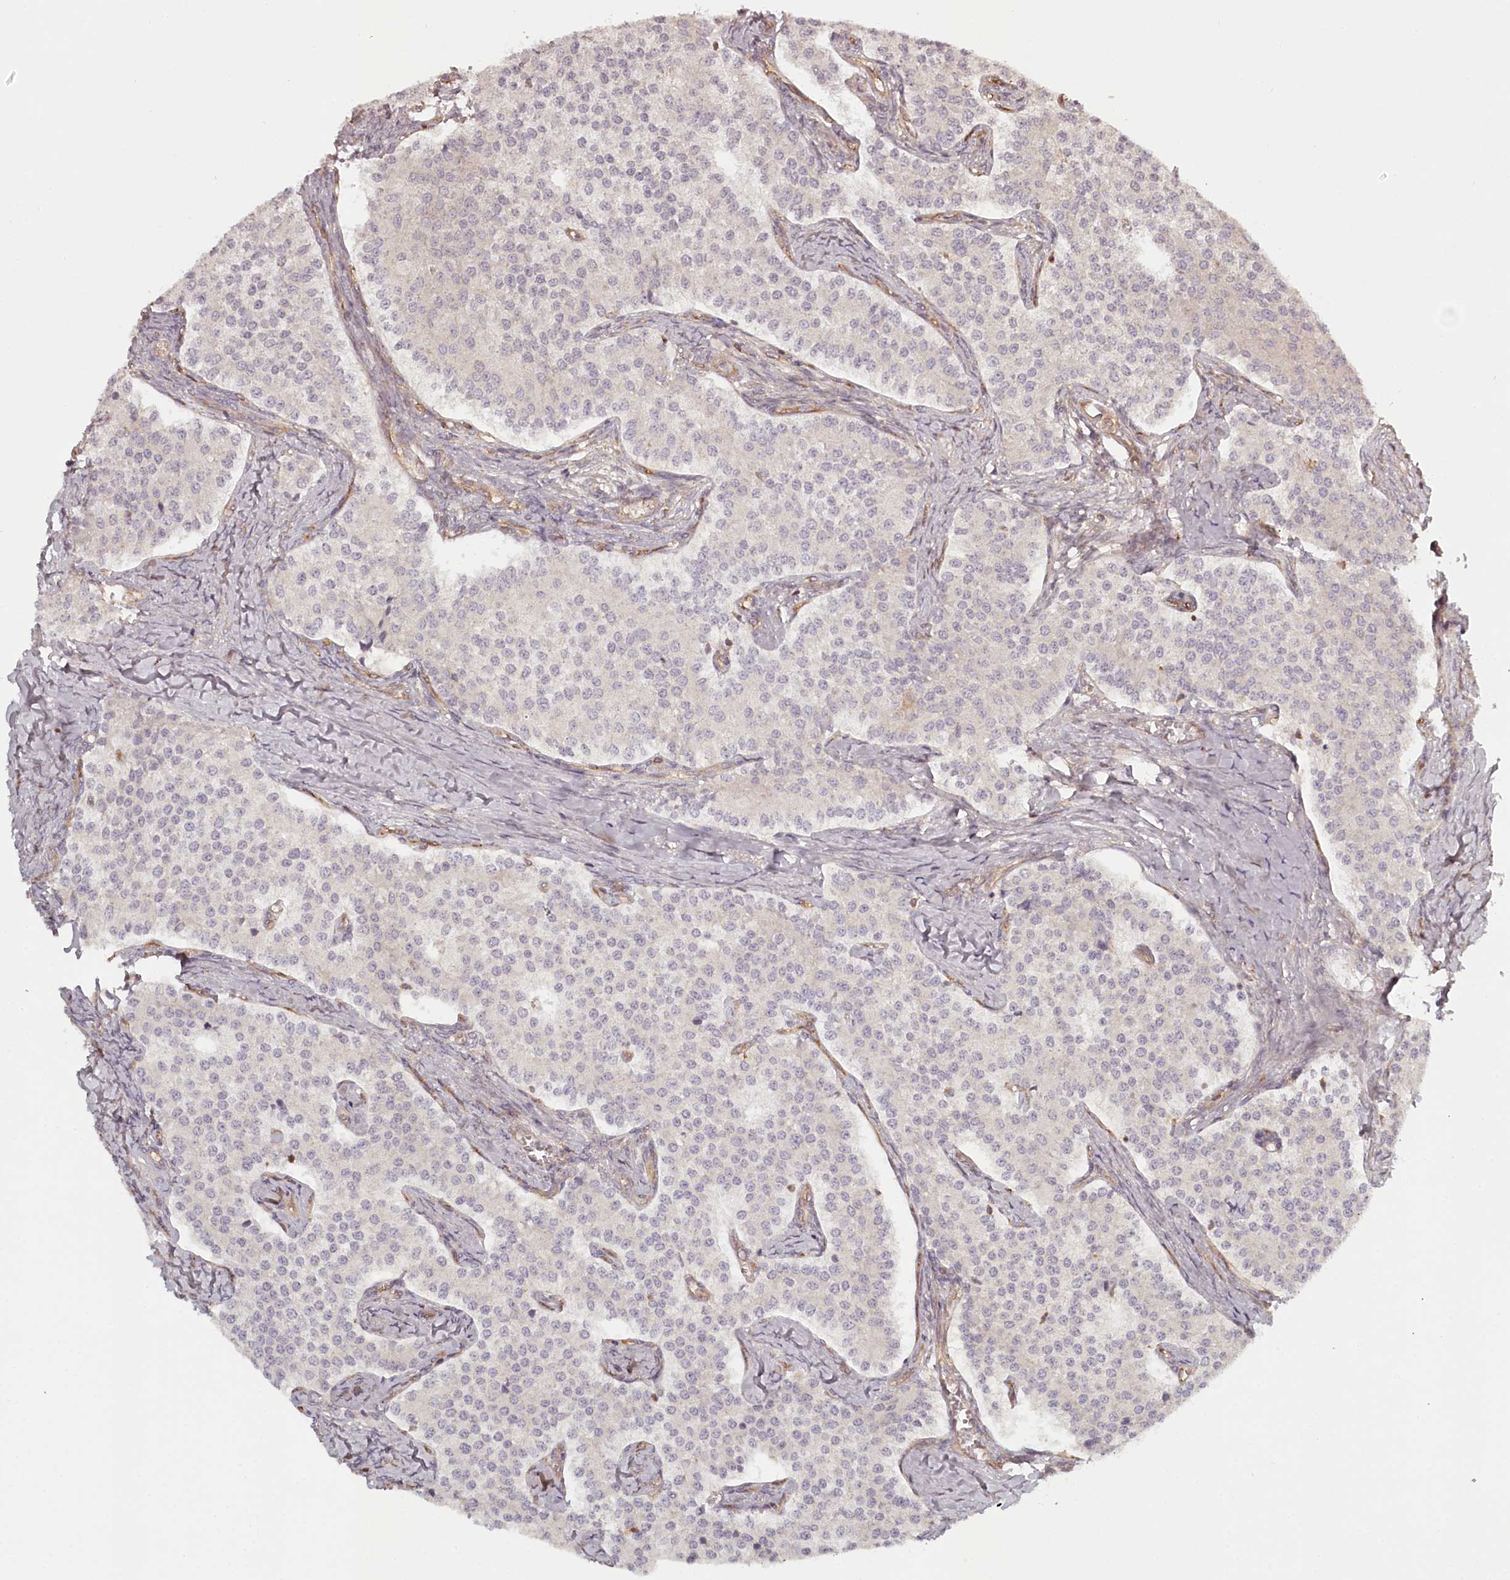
{"staining": {"intensity": "negative", "quantity": "none", "location": "none"}, "tissue": "carcinoid", "cell_type": "Tumor cells", "image_type": "cancer", "snomed": [{"axis": "morphology", "description": "Carcinoid, malignant, NOS"}, {"axis": "topography", "description": "Colon"}], "caption": "An image of human malignant carcinoid is negative for staining in tumor cells.", "gene": "TMIE", "patient": {"sex": "female", "age": 52}}